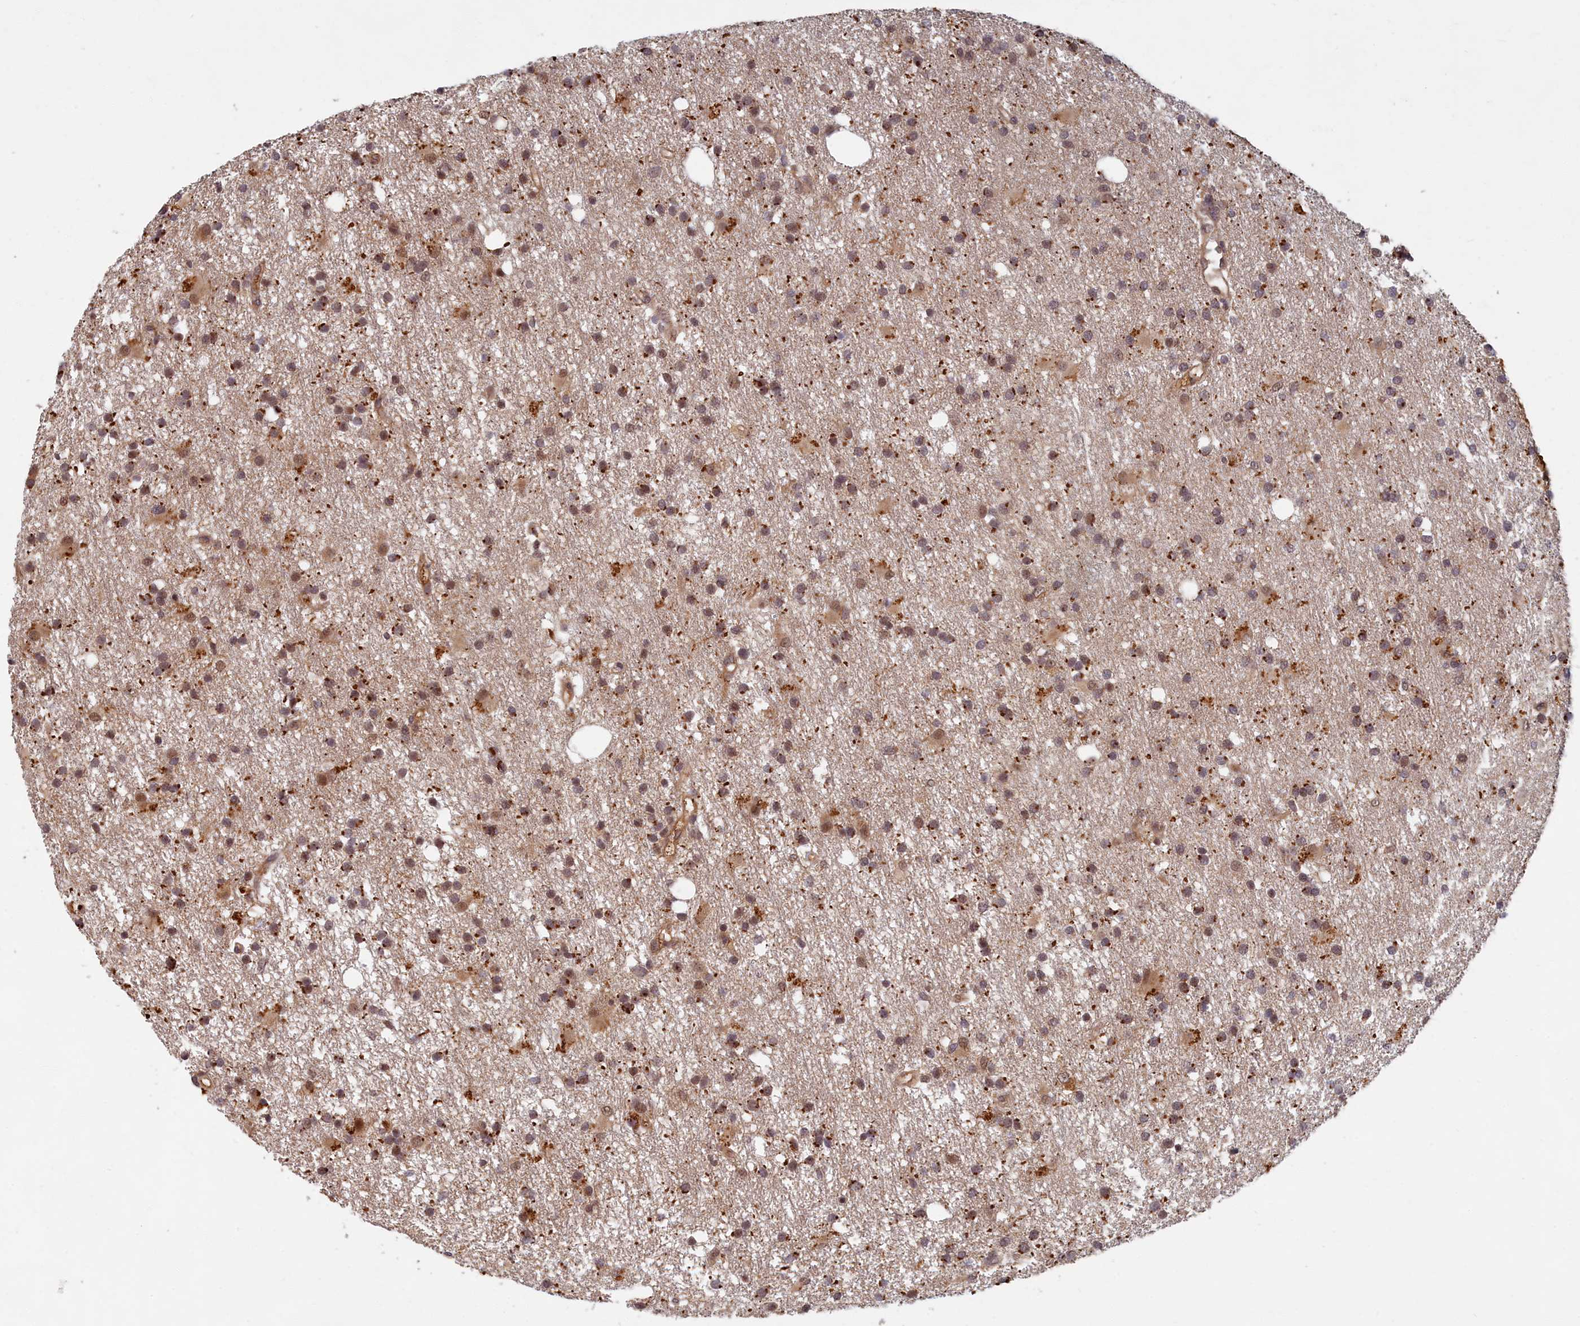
{"staining": {"intensity": "negative", "quantity": "none", "location": "none"}, "tissue": "glioma", "cell_type": "Tumor cells", "image_type": "cancer", "snomed": [{"axis": "morphology", "description": "Glioma, malignant, High grade"}, {"axis": "topography", "description": "Brain"}], "caption": "Protein analysis of glioma demonstrates no significant positivity in tumor cells.", "gene": "EARS2", "patient": {"sex": "male", "age": 77}}